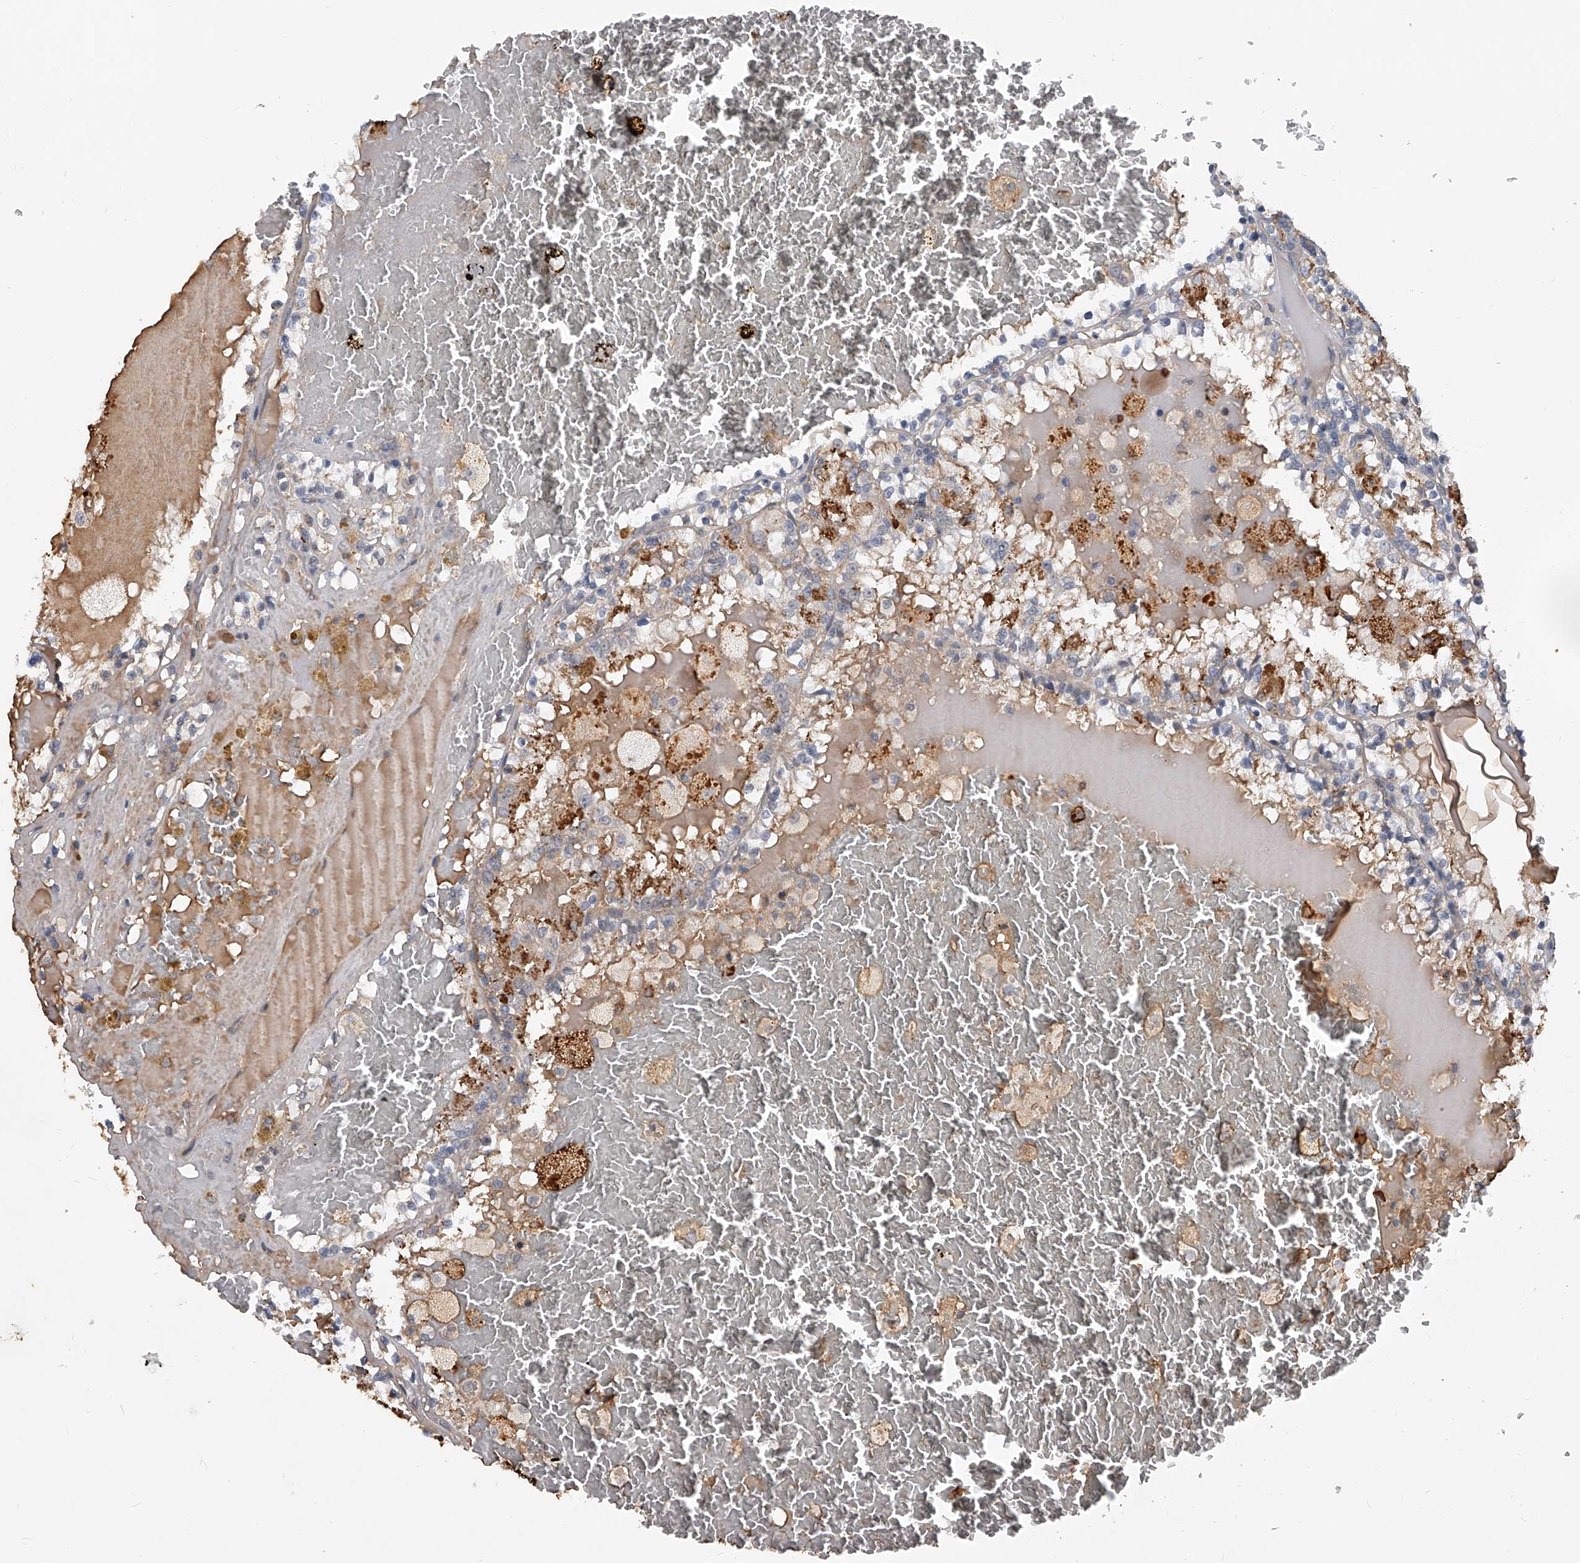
{"staining": {"intensity": "weak", "quantity": "<25%", "location": "cytoplasmic/membranous"}, "tissue": "renal cancer", "cell_type": "Tumor cells", "image_type": "cancer", "snomed": [{"axis": "morphology", "description": "Adenocarcinoma, NOS"}, {"axis": "topography", "description": "Kidney"}], "caption": "This is an IHC micrograph of human renal adenocarcinoma. There is no positivity in tumor cells.", "gene": "ZNF25", "patient": {"sex": "female", "age": 56}}